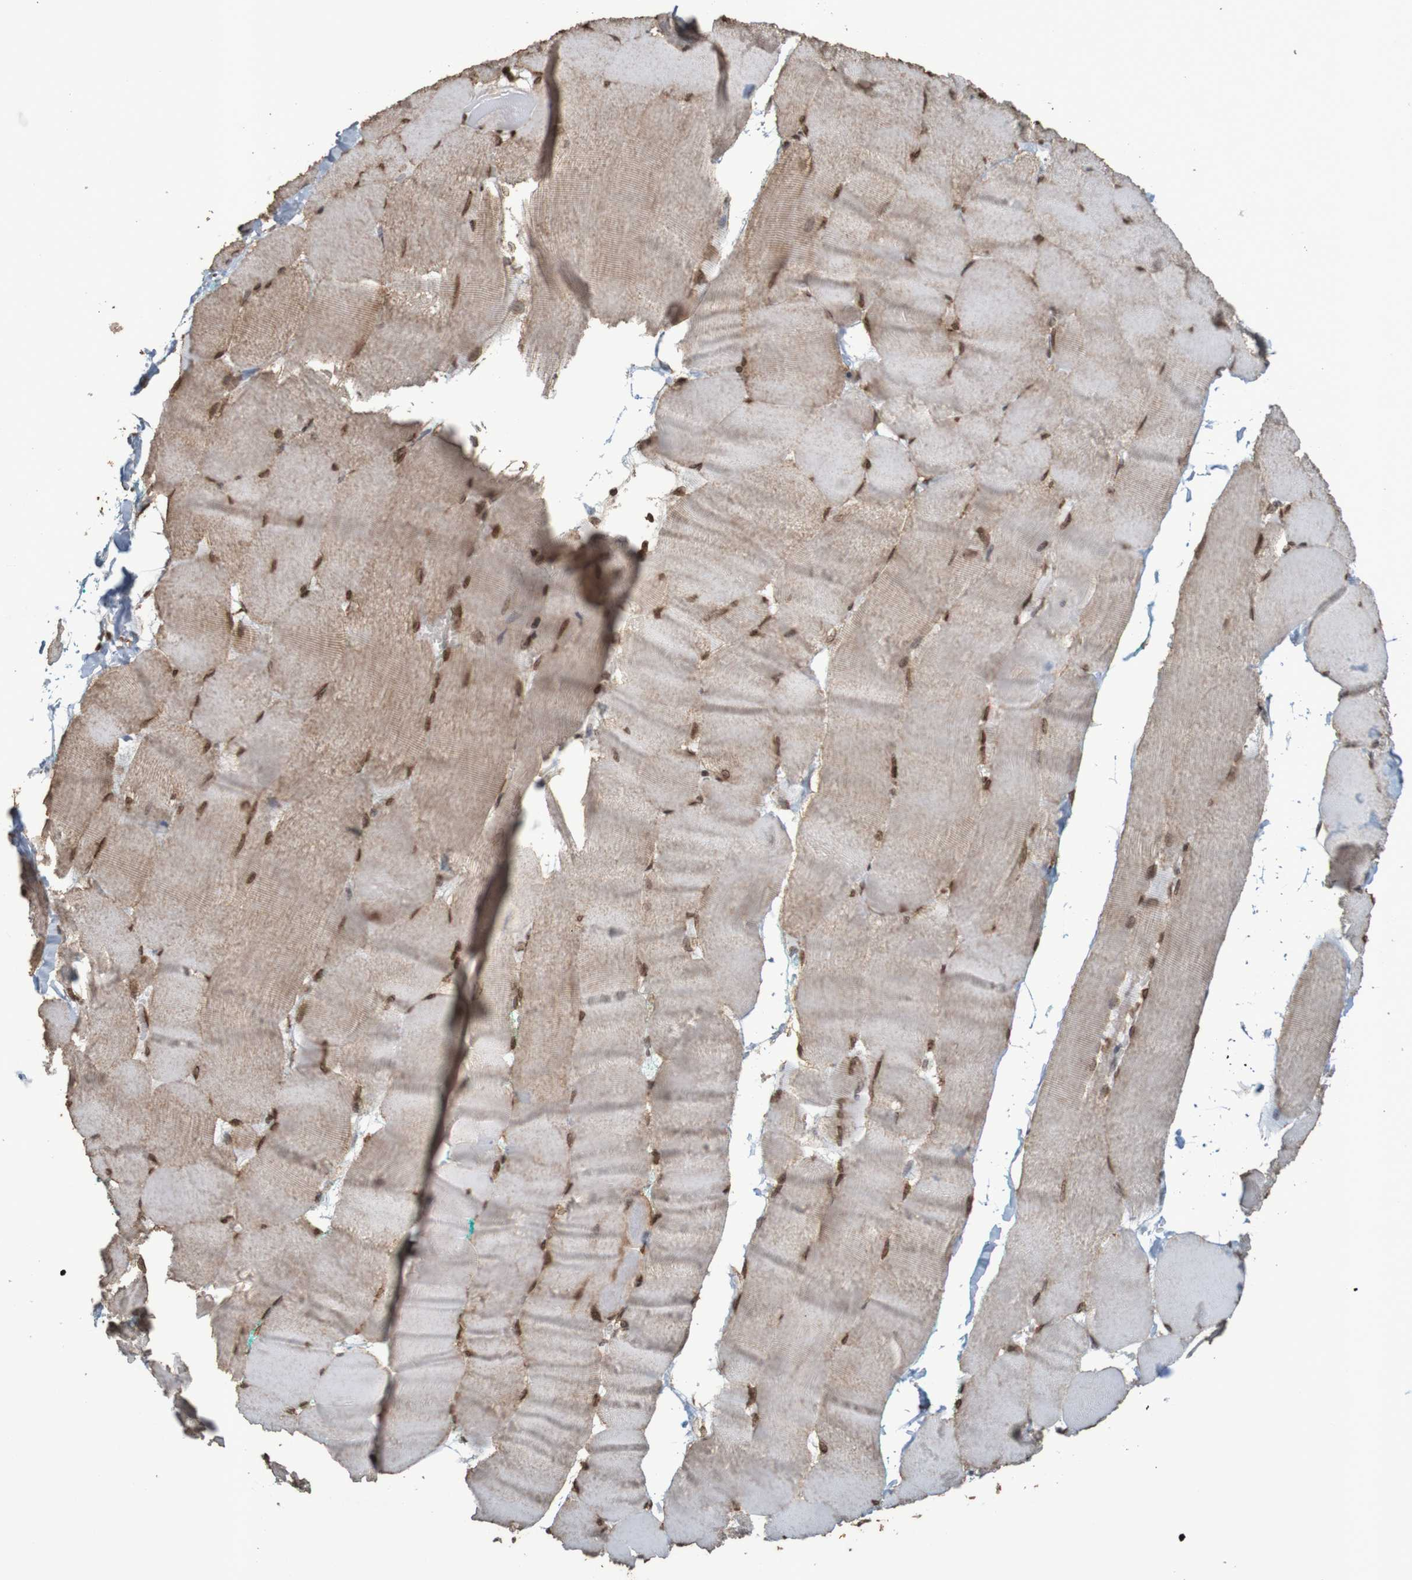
{"staining": {"intensity": "moderate", "quantity": ">75%", "location": "cytoplasmic/membranous,nuclear"}, "tissue": "skeletal muscle", "cell_type": "Myocytes", "image_type": "normal", "snomed": [{"axis": "morphology", "description": "Normal tissue, NOS"}, {"axis": "morphology", "description": "Squamous cell carcinoma, NOS"}, {"axis": "topography", "description": "Skeletal muscle"}], "caption": "A brown stain shows moderate cytoplasmic/membranous,nuclear positivity of a protein in myocytes of benign human skeletal muscle. The staining was performed using DAB (3,3'-diaminobenzidine), with brown indicating positive protein expression. Nuclei are stained blue with hematoxylin.", "gene": "GFI1", "patient": {"sex": "male", "age": 51}}